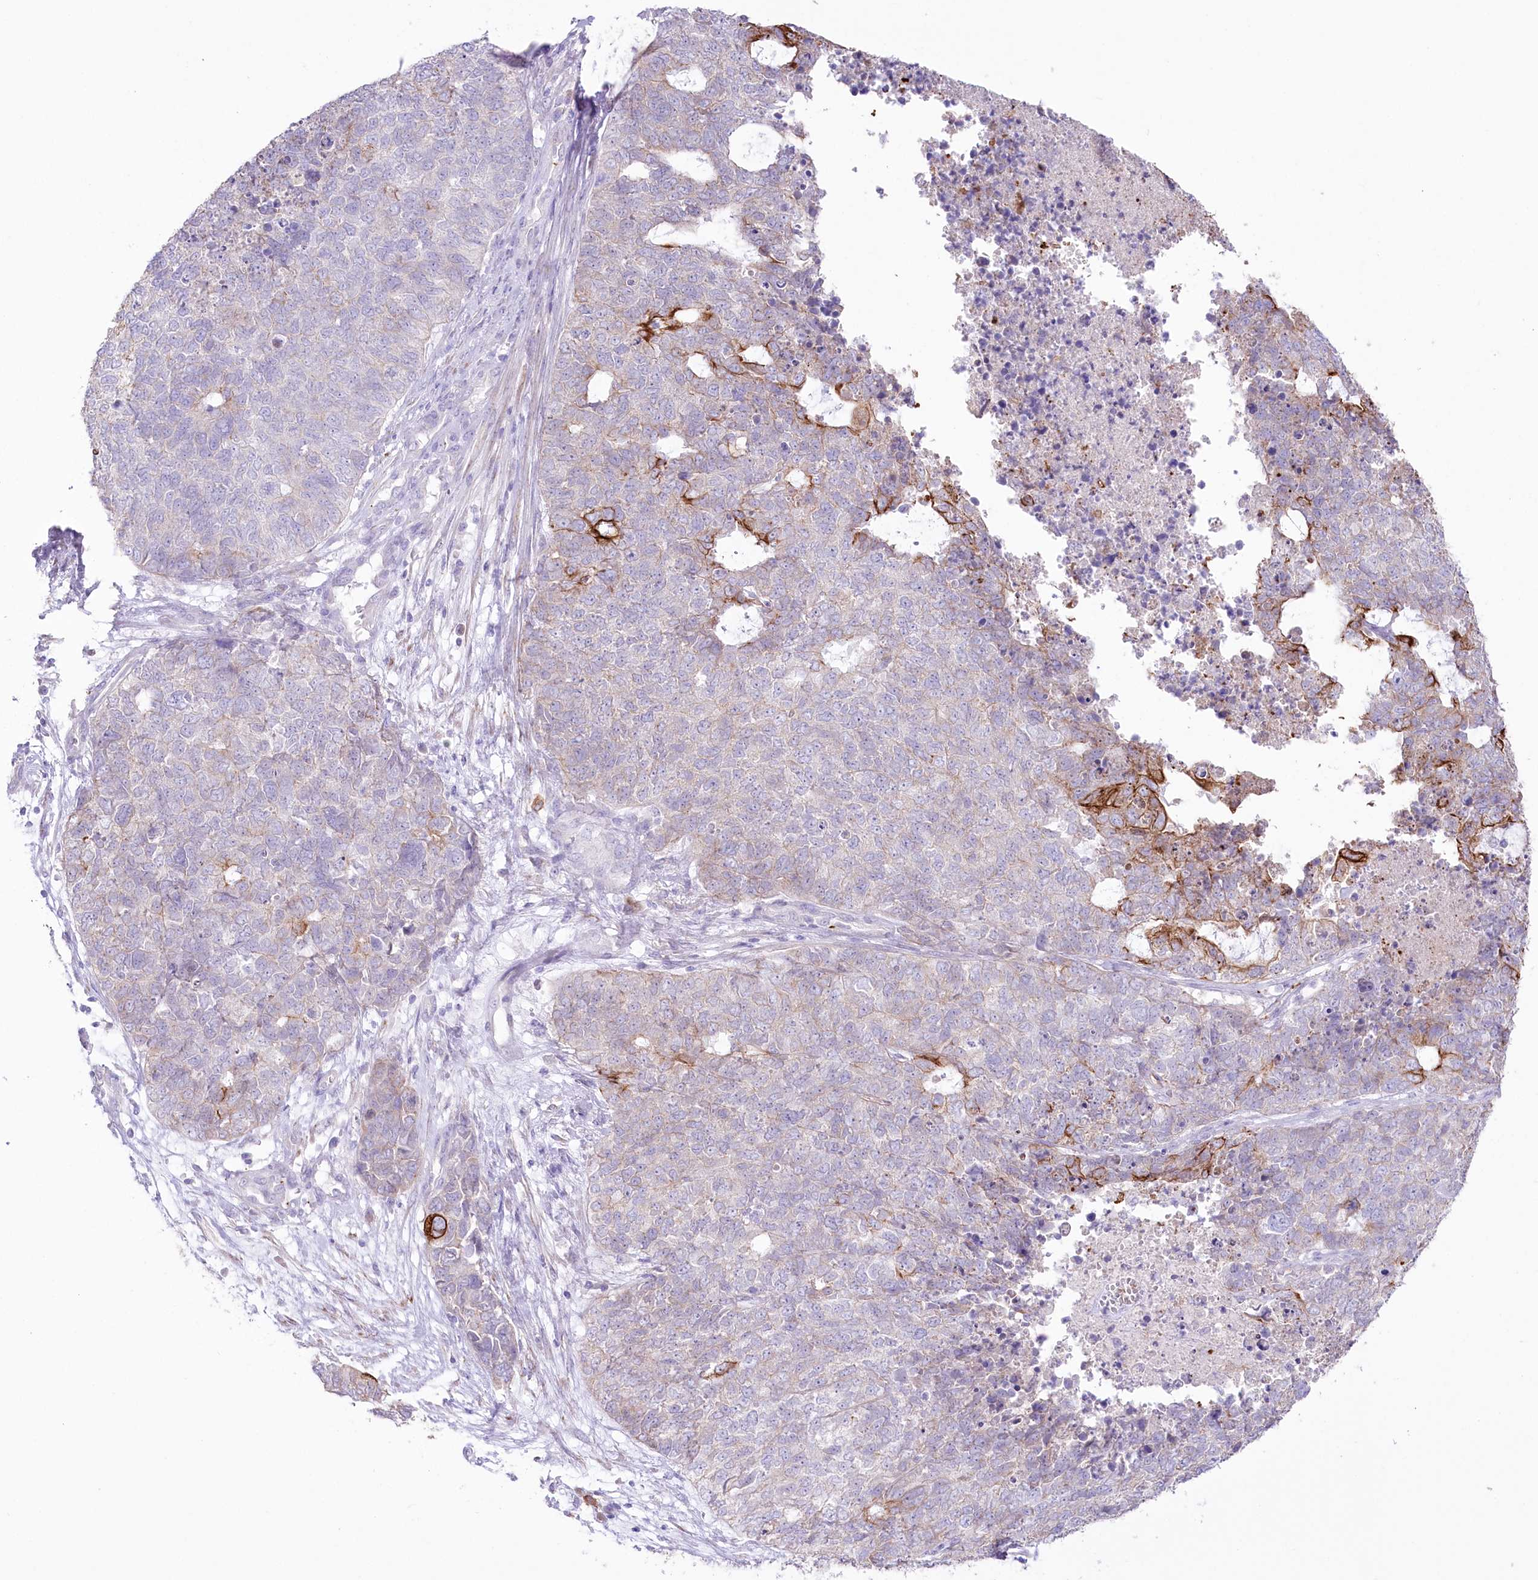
{"staining": {"intensity": "strong", "quantity": "<25%", "location": "cytoplasmic/membranous"}, "tissue": "cervical cancer", "cell_type": "Tumor cells", "image_type": "cancer", "snomed": [{"axis": "morphology", "description": "Squamous cell carcinoma, NOS"}, {"axis": "topography", "description": "Cervix"}], "caption": "Human squamous cell carcinoma (cervical) stained with a brown dye displays strong cytoplasmic/membranous positive expression in approximately <25% of tumor cells.", "gene": "SLC39A10", "patient": {"sex": "female", "age": 63}}